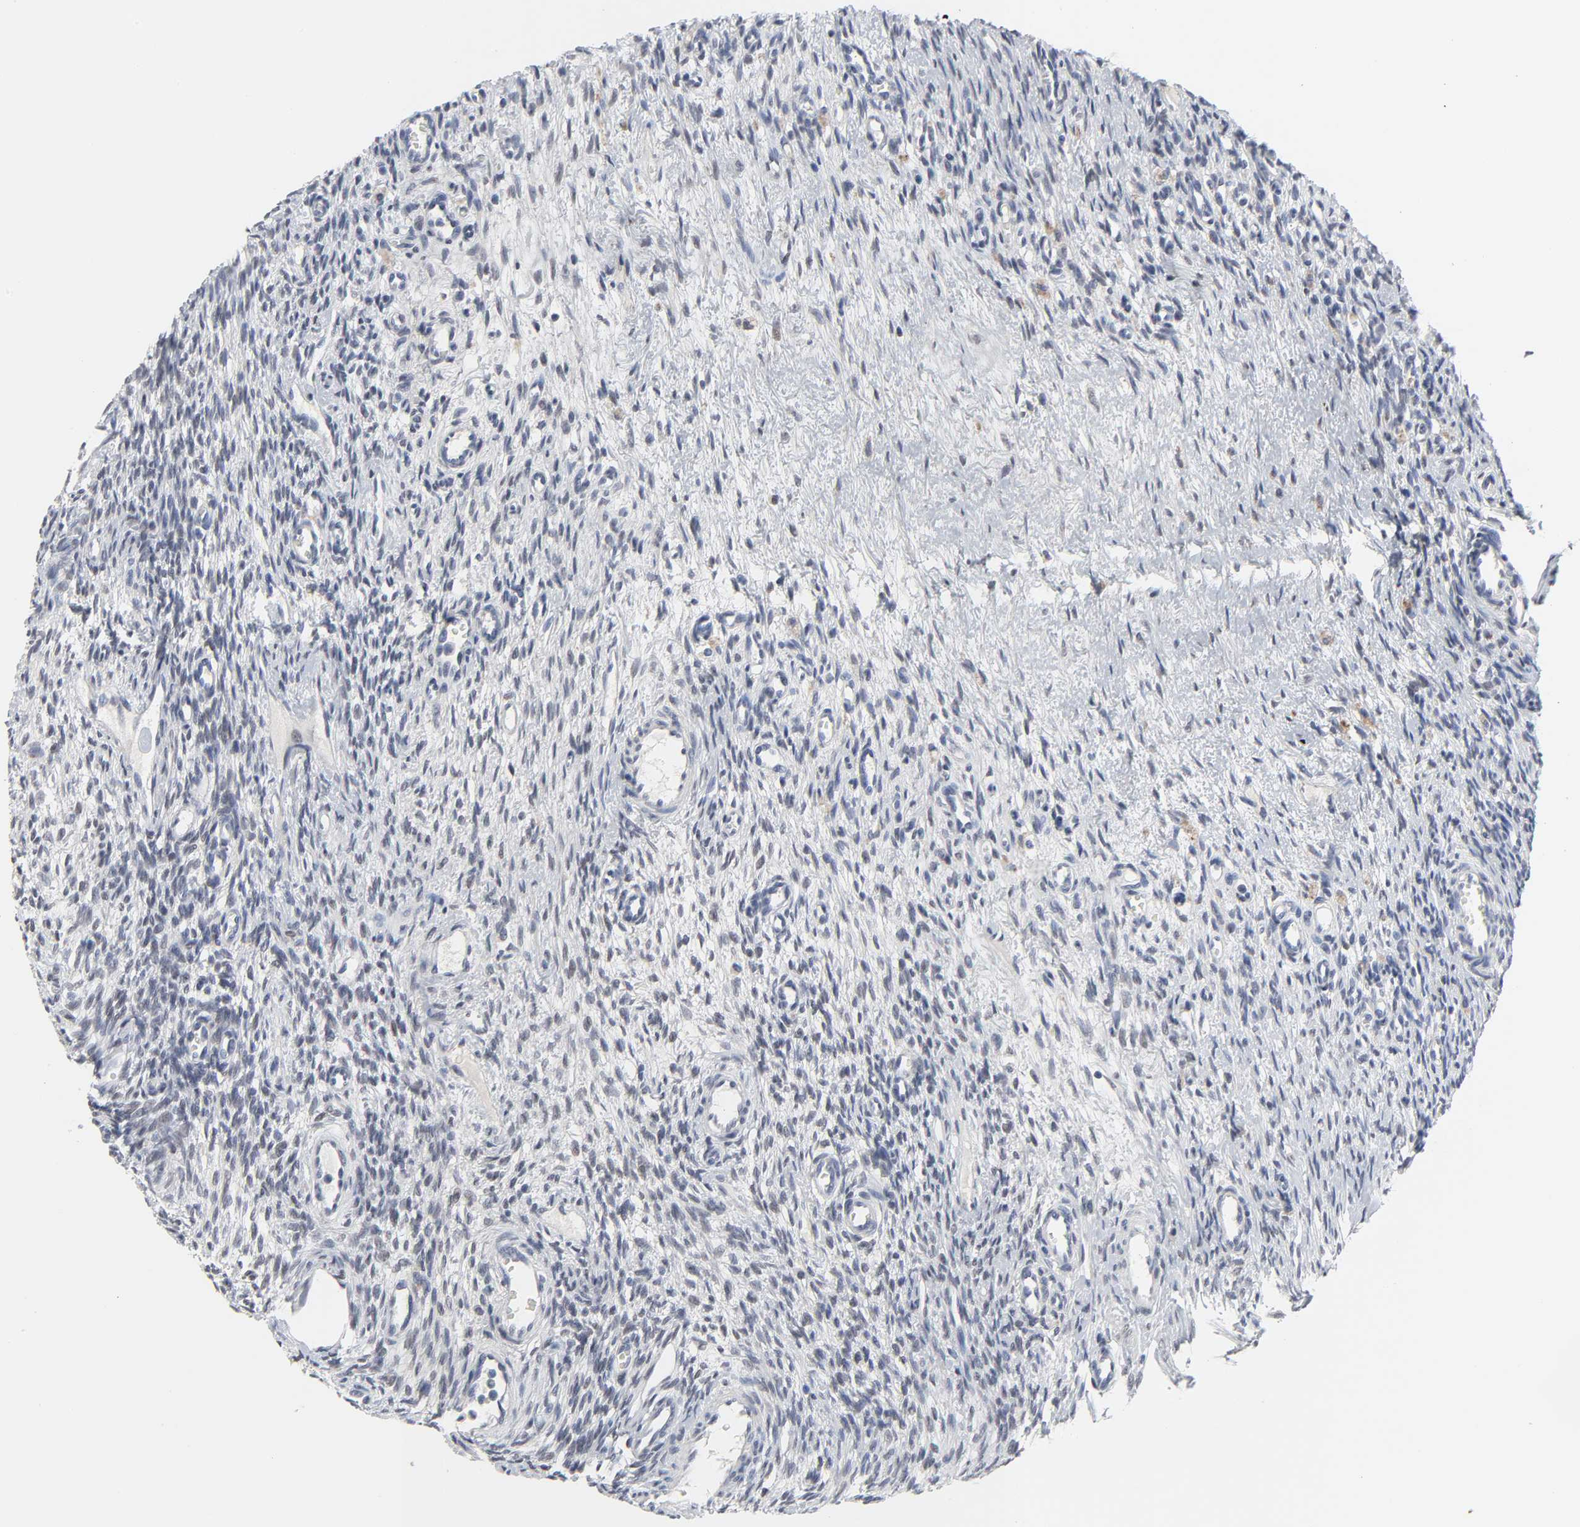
{"staining": {"intensity": "negative", "quantity": "none", "location": "none"}, "tissue": "ovary", "cell_type": "Ovarian stroma cells", "image_type": "normal", "snomed": [{"axis": "morphology", "description": "Normal tissue, NOS"}, {"axis": "topography", "description": "Ovary"}], "caption": "Normal ovary was stained to show a protein in brown. There is no significant expression in ovarian stroma cells. (Immunohistochemistry, brightfield microscopy, high magnification).", "gene": "SALL2", "patient": {"sex": "female", "age": 33}}